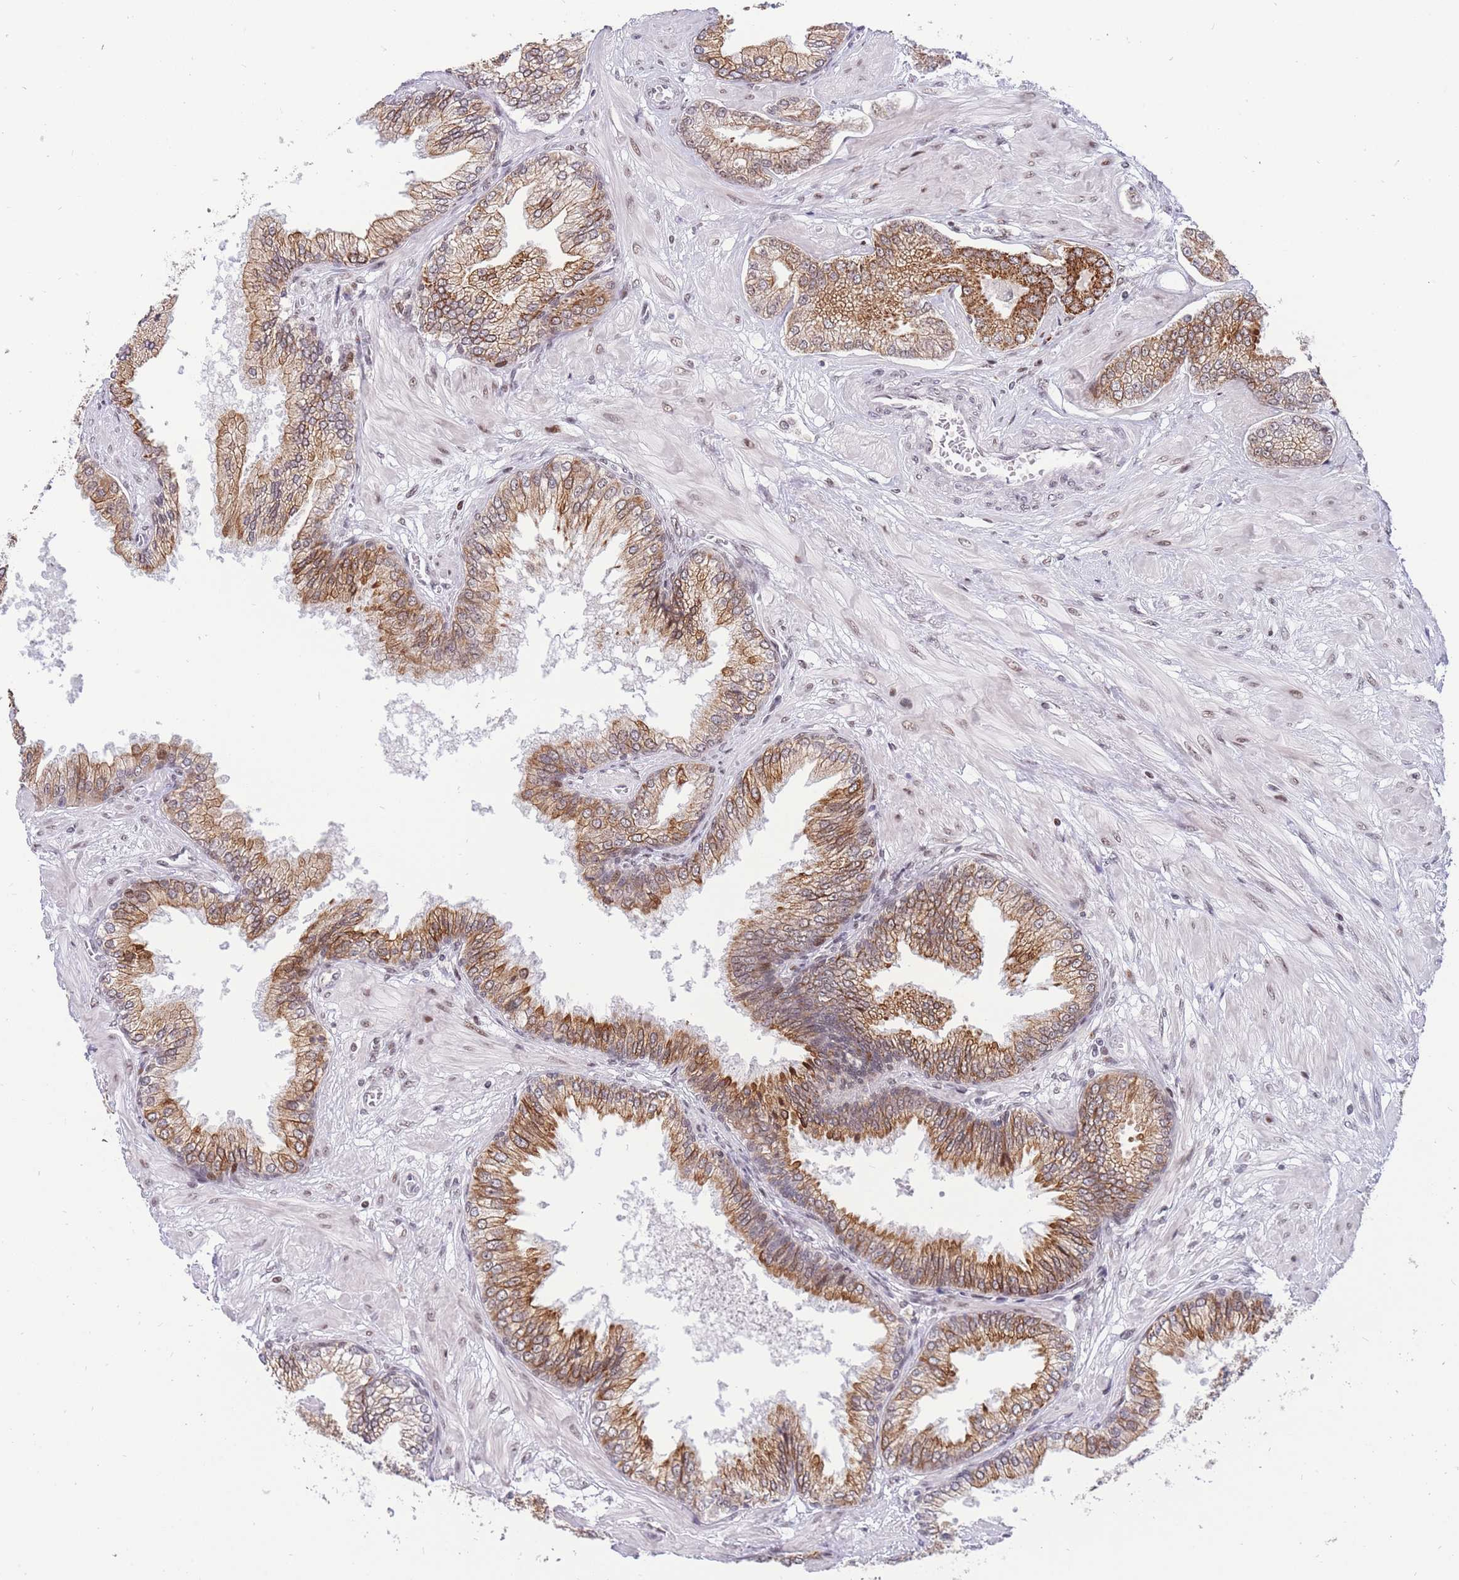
{"staining": {"intensity": "moderate", "quantity": ">75%", "location": "cytoplasmic/membranous"}, "tissue": "prostate cancer", "cell_type": "Tumor cells", "image_type": "cancer", "snomed": [{"axis": "morphology", "description": "Adenocarcinoma, Low grade"}, {"axis": "topography", "description": "Prostate"}], "caption": "DAB immunohistochemical staining of prostate cancer reveals moderate cytoplasmic/membranous protein staining in about >75% of tumor cells.", "gene": "TARBP2", "patient": {"sex": "male", "age": 55}}